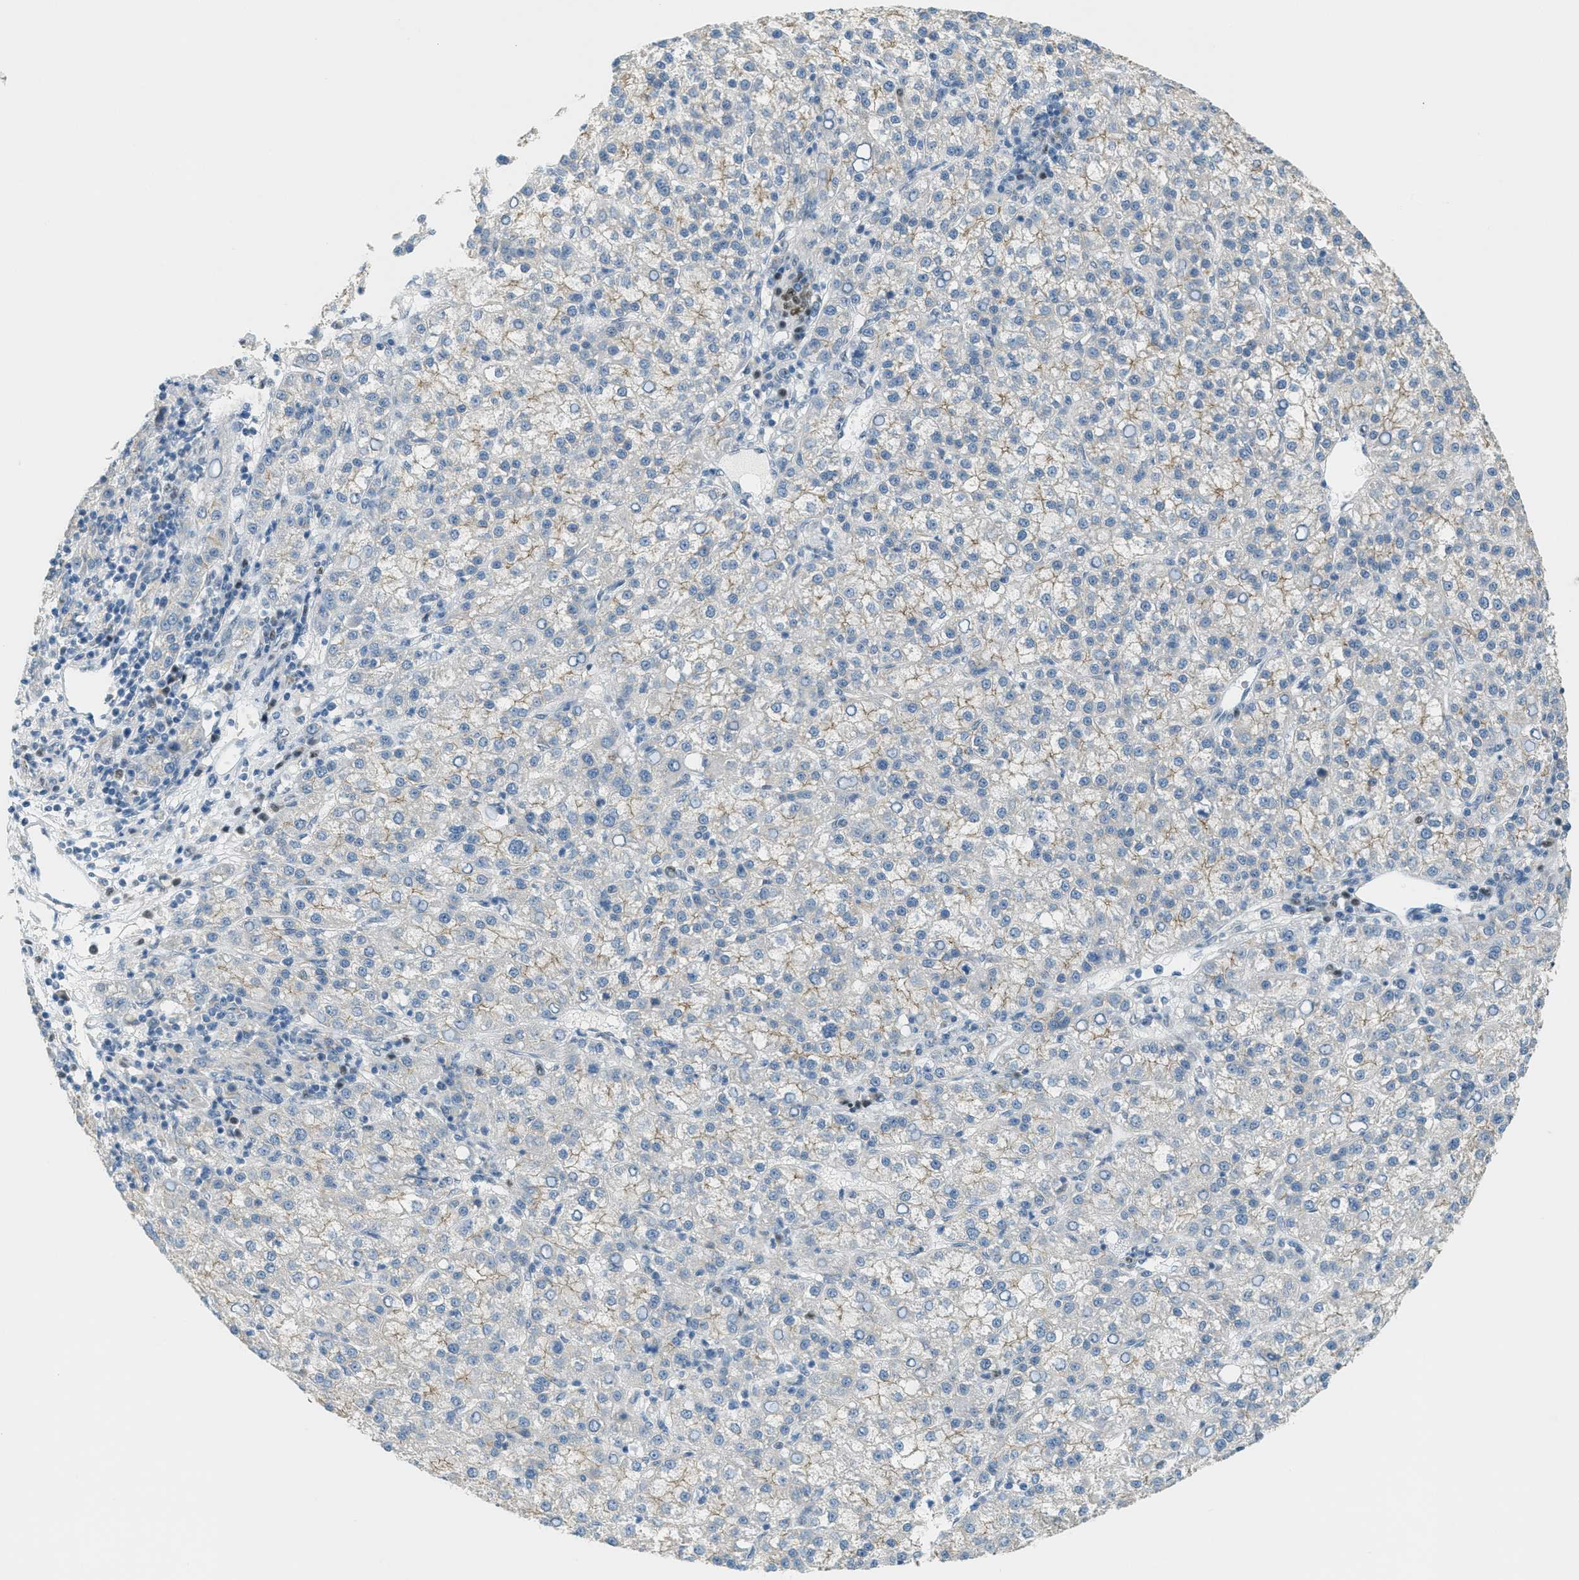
{"staining": {"intensity": "negative", "quantity": "none", "location": "none"}, "tissue": "liver cancer", "cell_type": "Tumor cells", "image_type": "cancer", "snomed": [{"axis": "morphology", "description": "Carcinoma, Hepatocellular, NOS"}, {"axis": "topography", "description": "Liver"}], "caption": "Tumor cells show no significant protein expression in hepatocellular carcinoma (liver).", "gene": "TCF3", "patient": {"sex": "female", "age": 58}}